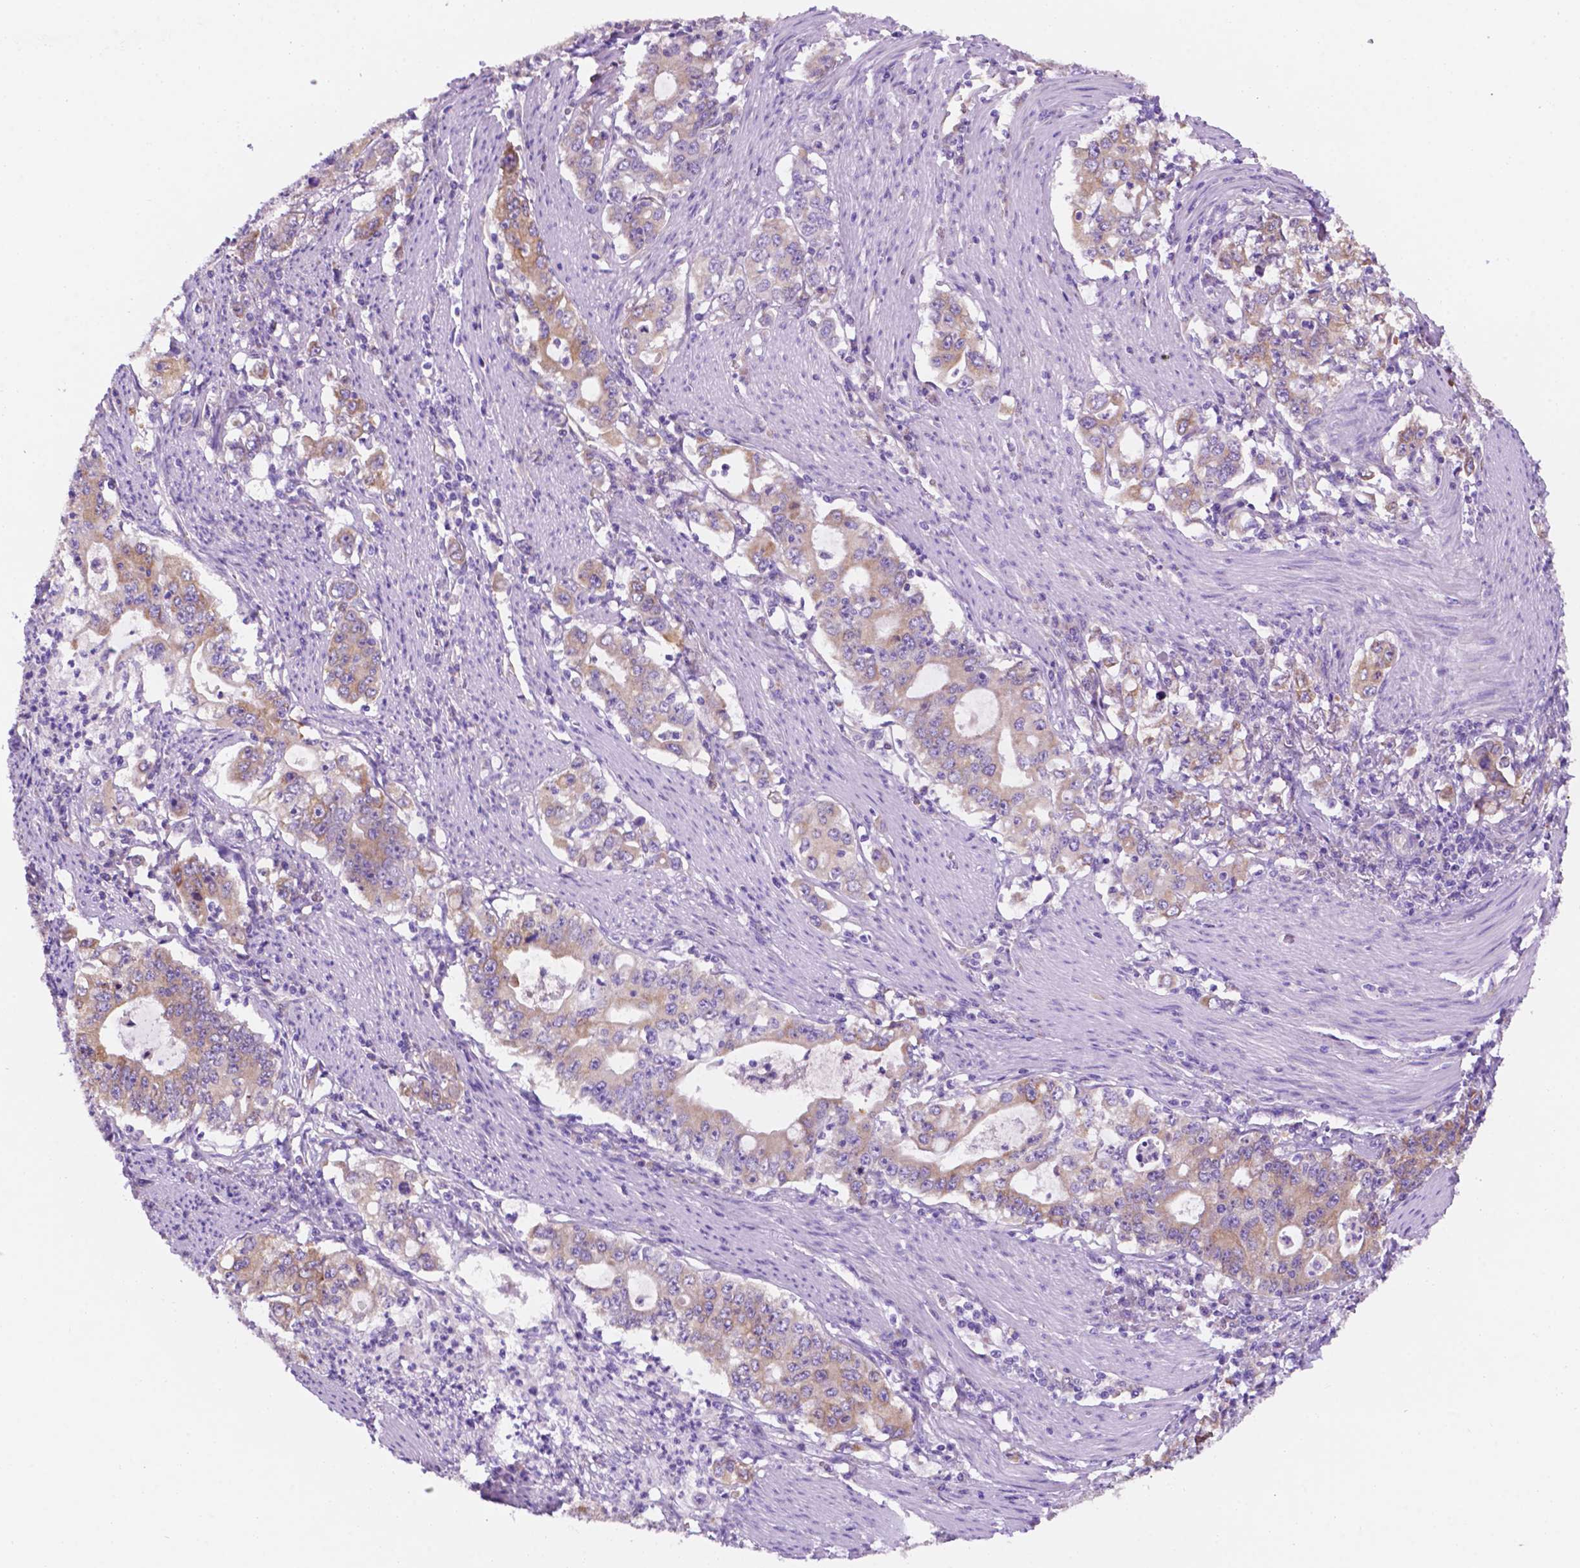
{"staining": {"intensity": "weak", "quantity": "25%-75%", "location": "cytoplasmic/membranous"}, "tissue": "stomach cancer", "cell_type": "Tumor cells", "image_type": "cancer", "snomed": [{"axis": "morphology", "description": "Adenocarcinoma, NOS"}, {"axis": "topography", "description": "Stomach, lower"}], "caption": "Immunohistochemistry (IHC) micrograph of human stomach adenocarcinoma stained for a protein (brown), which exhibits low levels of weak cytoplasmic/membranous positivity in about 25%-75% of tumor cells.", "gene": "CEACAM7", "patient": {"sex": "female", "age": 72}}